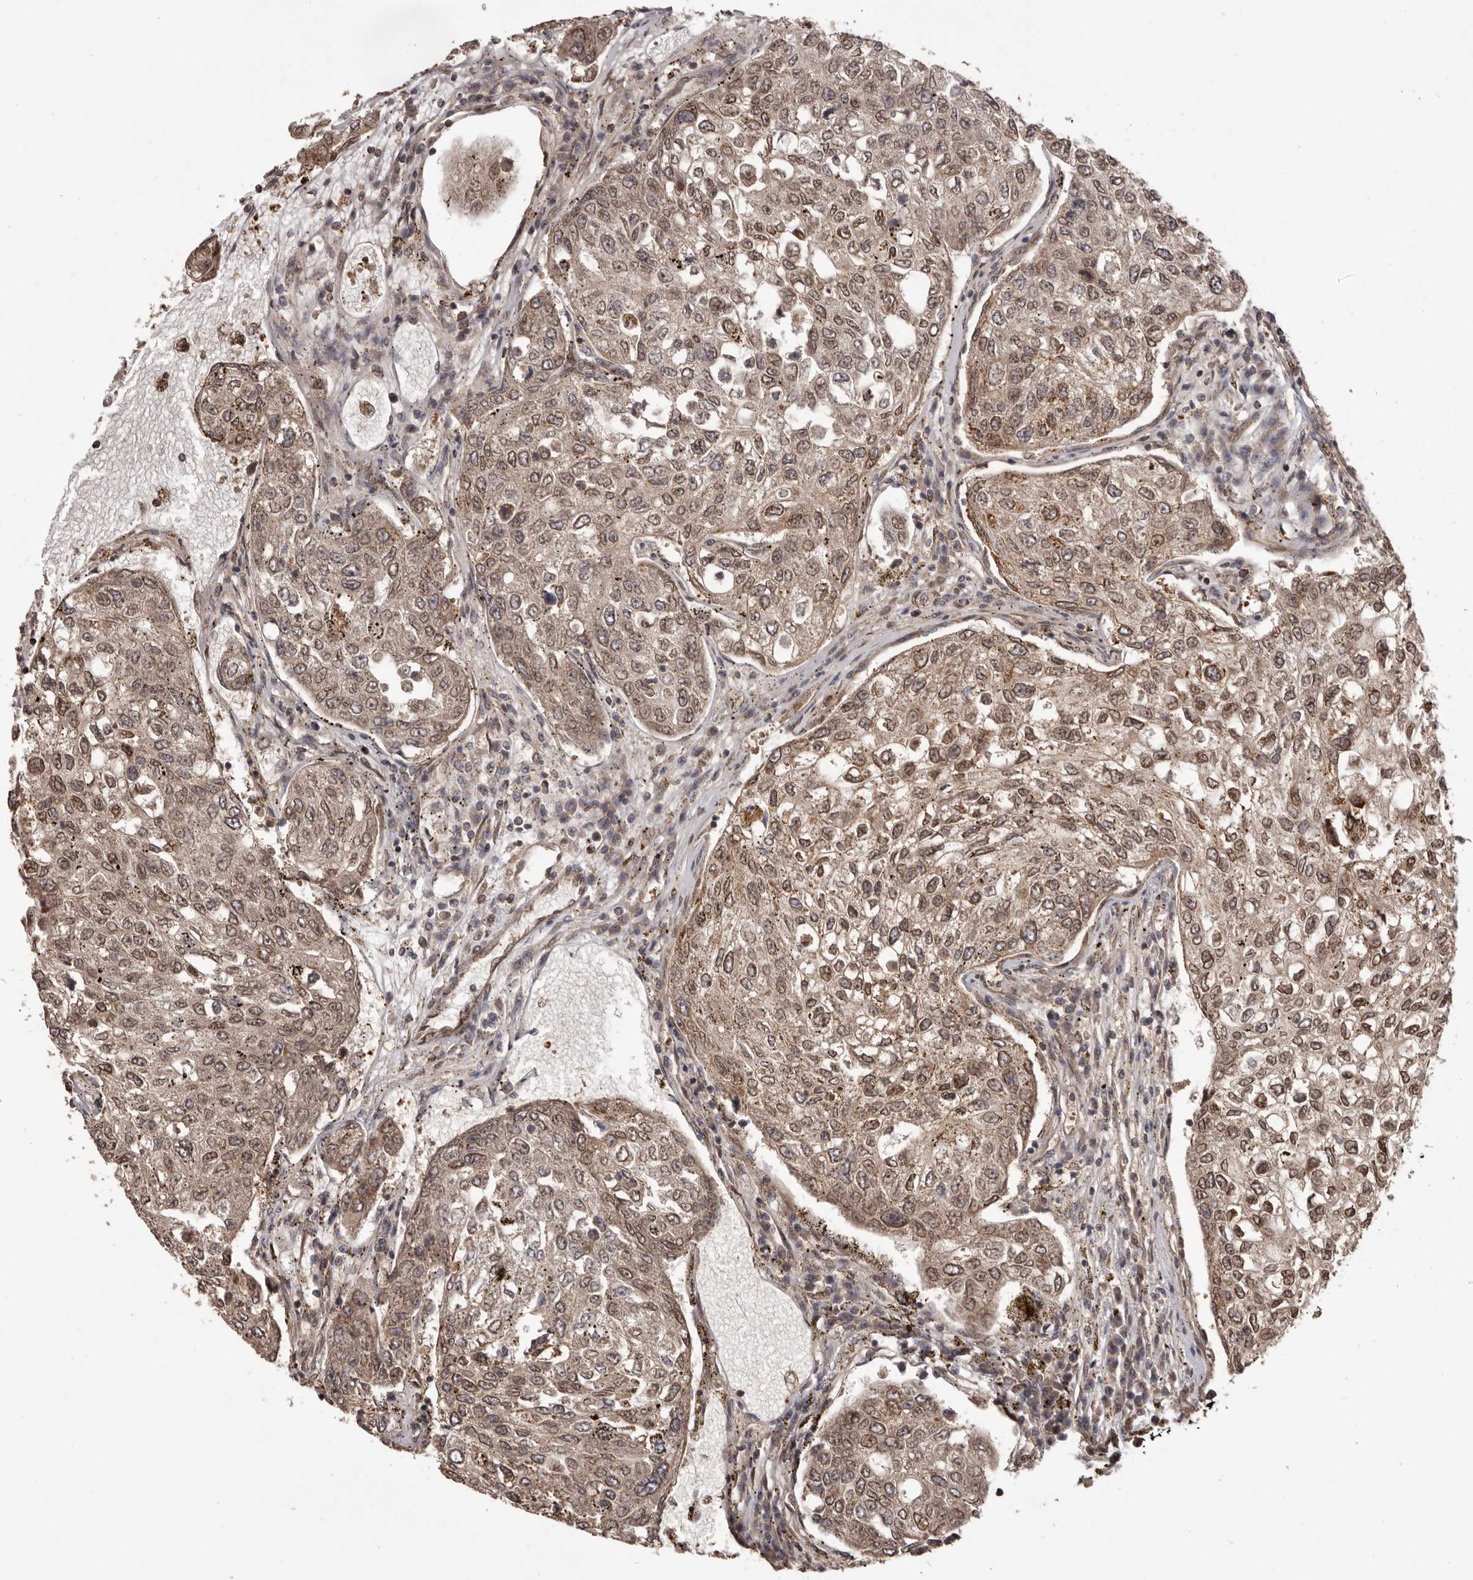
{"staining": {"intensity": "moderate", "quantity": ">75%", "location": "cytoplasmic/membranous,nuclear"}, "tissue": "urothelial cancer", "cell_type": "Tumor cells", "image_type": "cancer", "snomed": [{"axis": "morphology", "description": "Urothelial carcinoma, High grade"}, {"axis": "topography", "description": "Lymph node"}, {"axis": "topography", "description": "Urinary bladder"}], "caption": "High-magnification brightfield microscopy of urothelial cancer stained with DAB (3,3'-diaminobenzidine) (brown) and counterstained with hematoxylin (blue). tumor cells exhibit moderate cytoplasmic/membranous and nuclear expression is identified in about>75% of cells.", "gene": "CHRM2", "patient": {"sex": "male", "age": 51}}